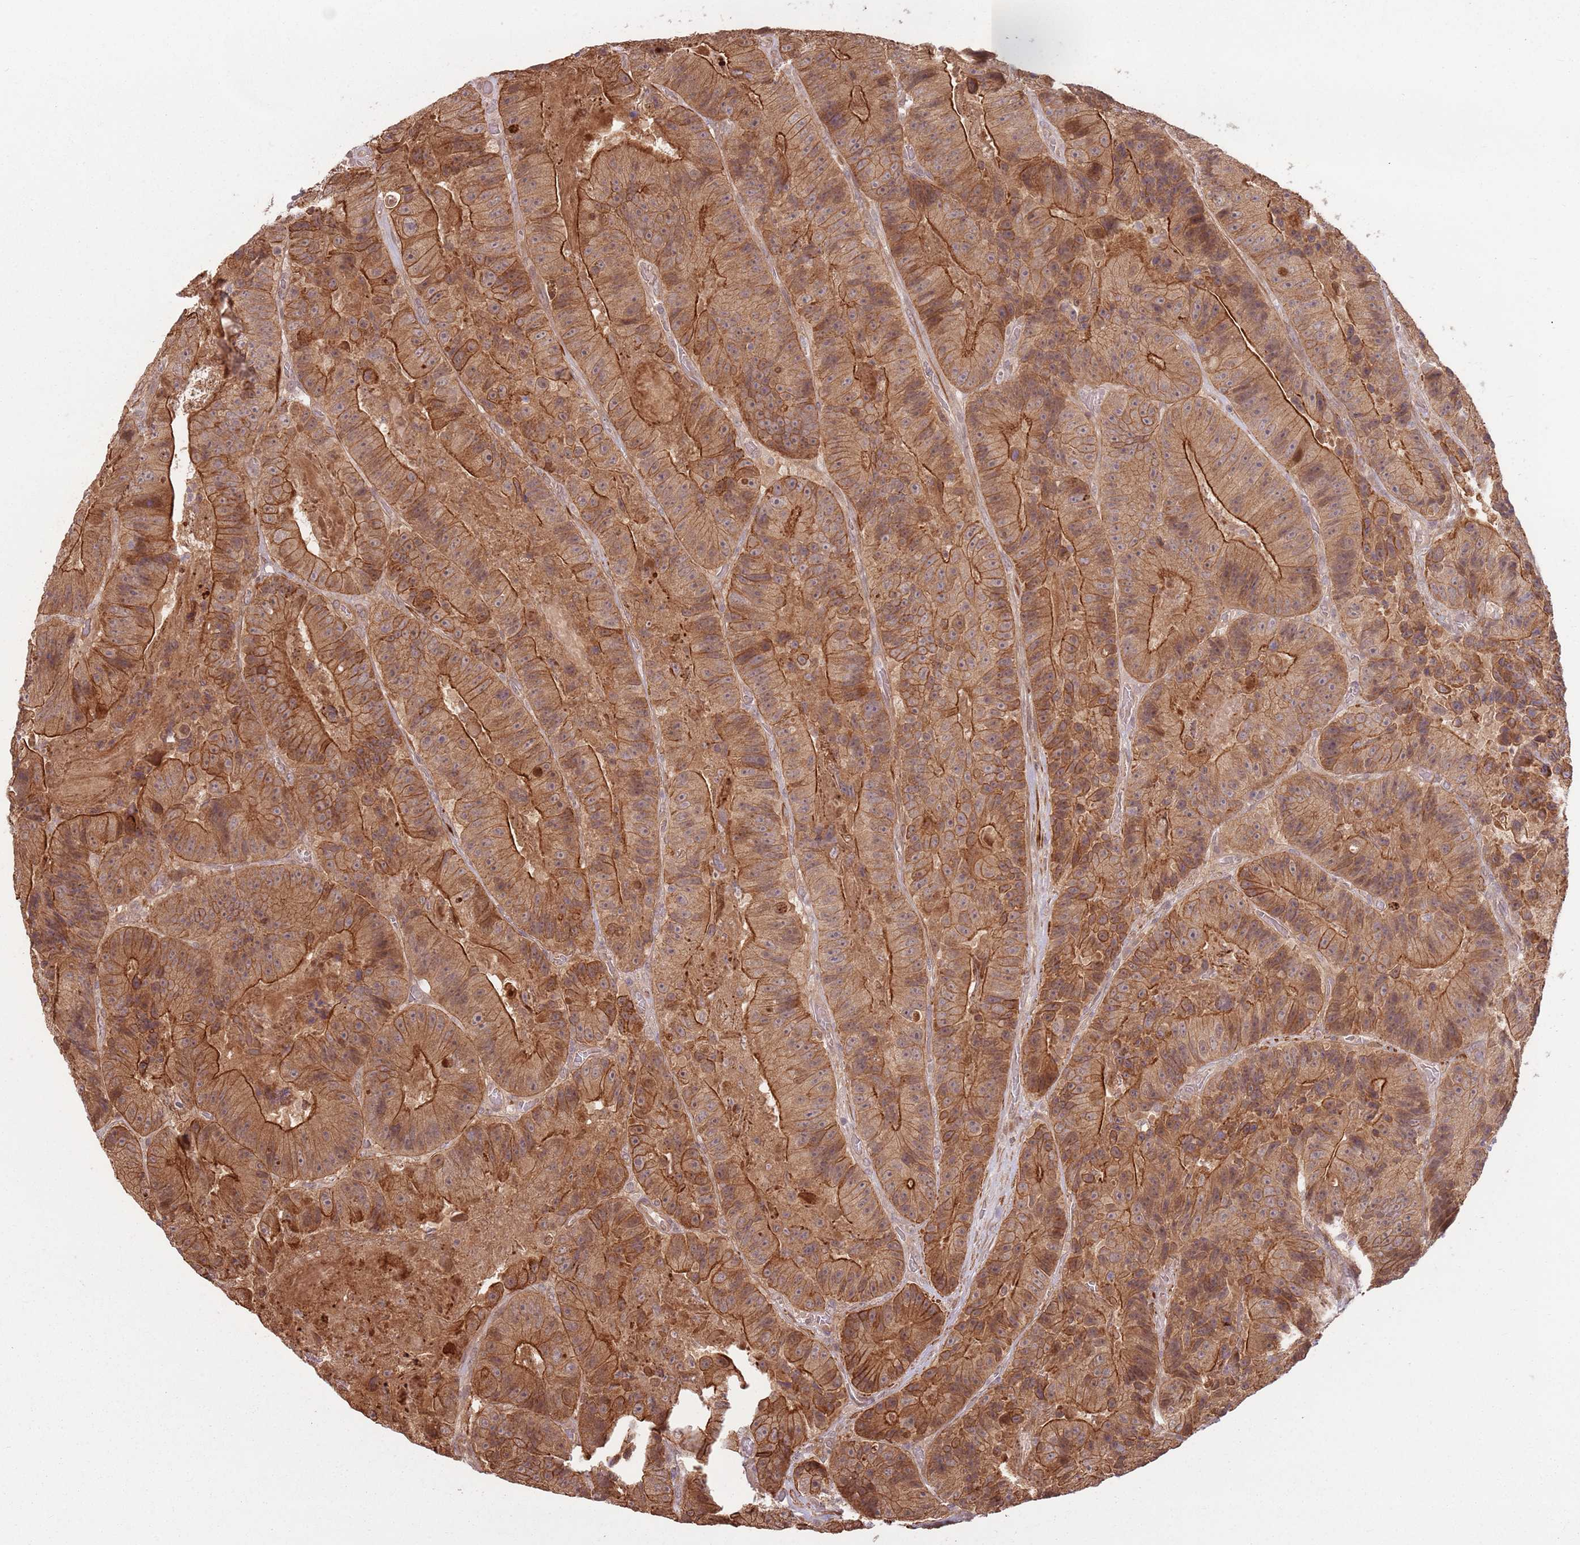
{"staining": {"intensity": "strong", "quantity": ">75%", "location": "cytoplasmic/membranous"}, "tissue": "colorectal cancer", "cell_type": "Tumor cells", "image_type": "cancer", "snomed": [{"axis": "morphology", "description": "Adenocarcinoma, NOS"}, {"axis": "topography", "description": "Colon"}], "caption": "This image demonstrates IHC staining of human colorectal adenocarcinoma, with high strong cytoplasmic/membranous expression in about >75% of tumor cells.", "gene": "CCDC154", "patient": {"sex": "female", "age": 86}}